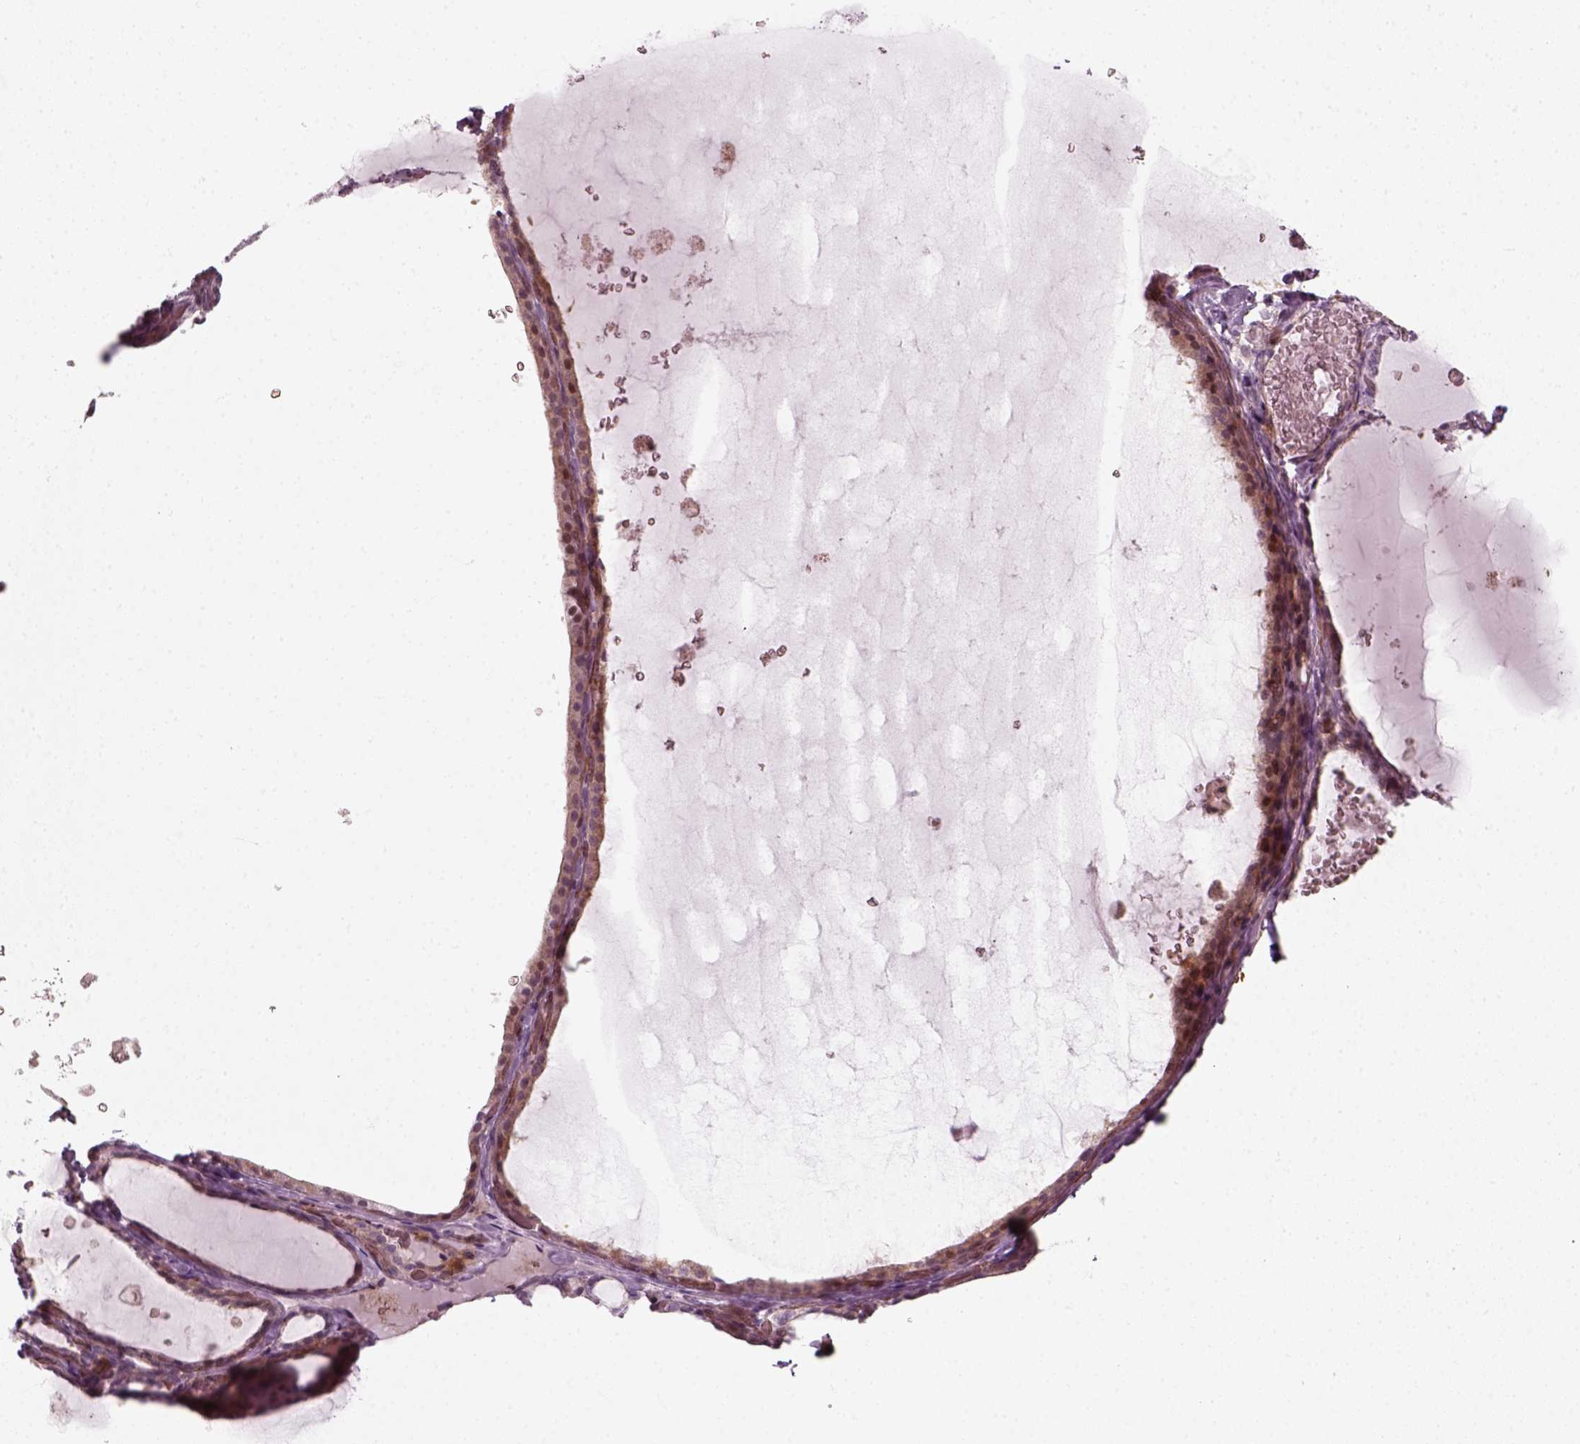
{"staining": {"intensity": "moderate", "quantity": "<25%", "location": "cytoplasmic/membranous,nuclear"}, "tissue": "thyroid gland", "cell_type": "Glandular cells", "image_type": "normal", "snomed": [{"axis": "morphology", "description": "Normal tissue, NOS"}, {"axis": "topography", "description": "Thyroid gland"}], "caption": "A brown stain shows moderate cytoplasmic/membranous,nuclear positivity of a protein in glandular cells of benign thyroid gland. Using DAB (brown) and hematoxylin (blue) stains, captured at high magnification using brightfield microscopy.", "gene": "DNASE1L1", "patient": {"sex": "female", "age": 56}}